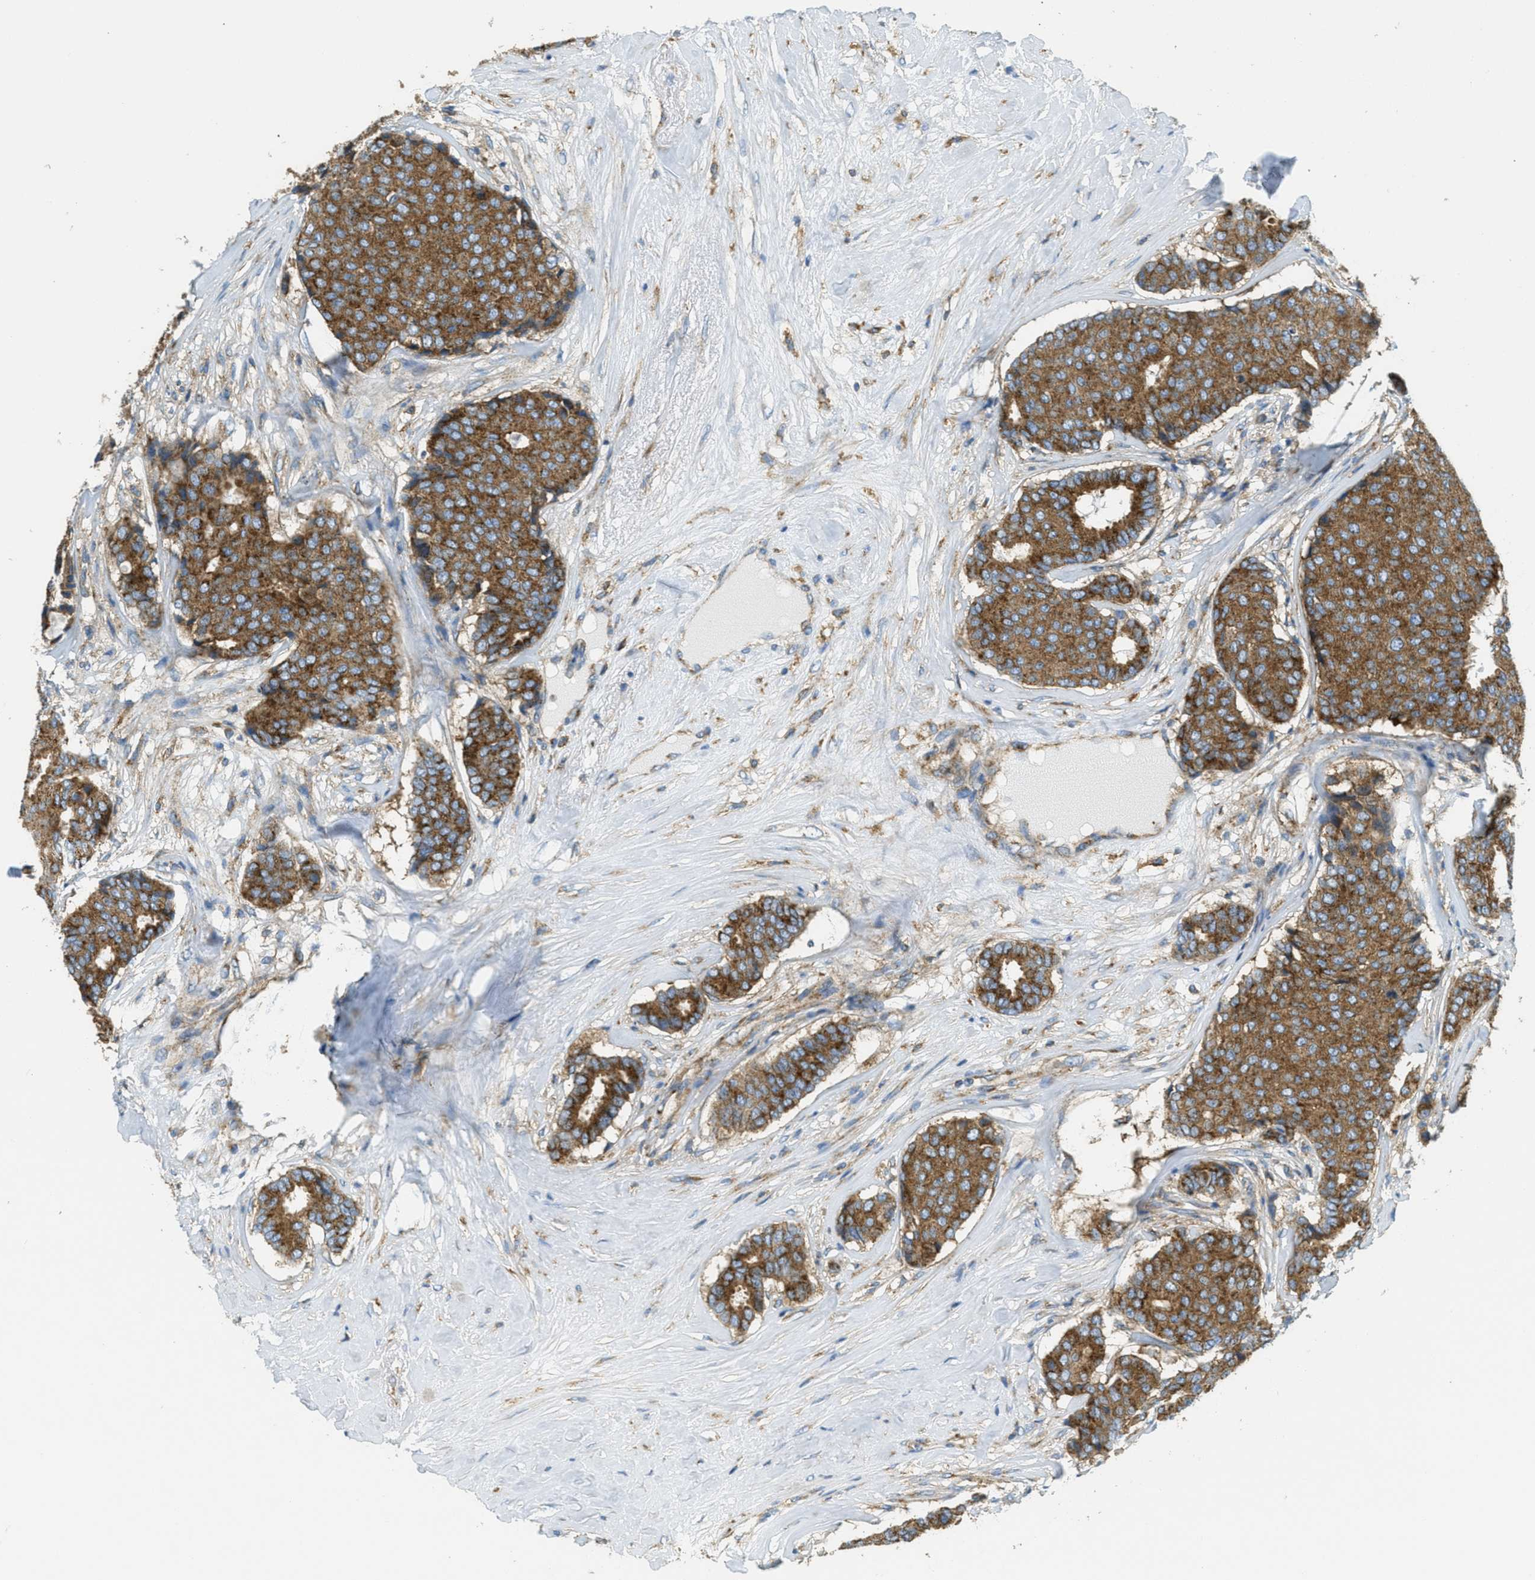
{"staining": {"intensity": "strong", "quantity": ">75%", "location": "cytoplasmic/membranous"}, "tissue": "breast cancer", "cell_type": "Tumor cells", "image_type": "cancer", "snomed": [{"axis": "morphology", "description": "Duct carcinoma"}, {"axis": "topography", "description": "Breast"}], "caption": "Approximately >75% of tumor cells in human infiltrating ductal carcinoma (breast) display strong cytoplasmic/membranous protein staining as visualized by brown immunohistochemical staining.", "gene": "AP2B1", "patient": {"sex": "female", "age": 75}}